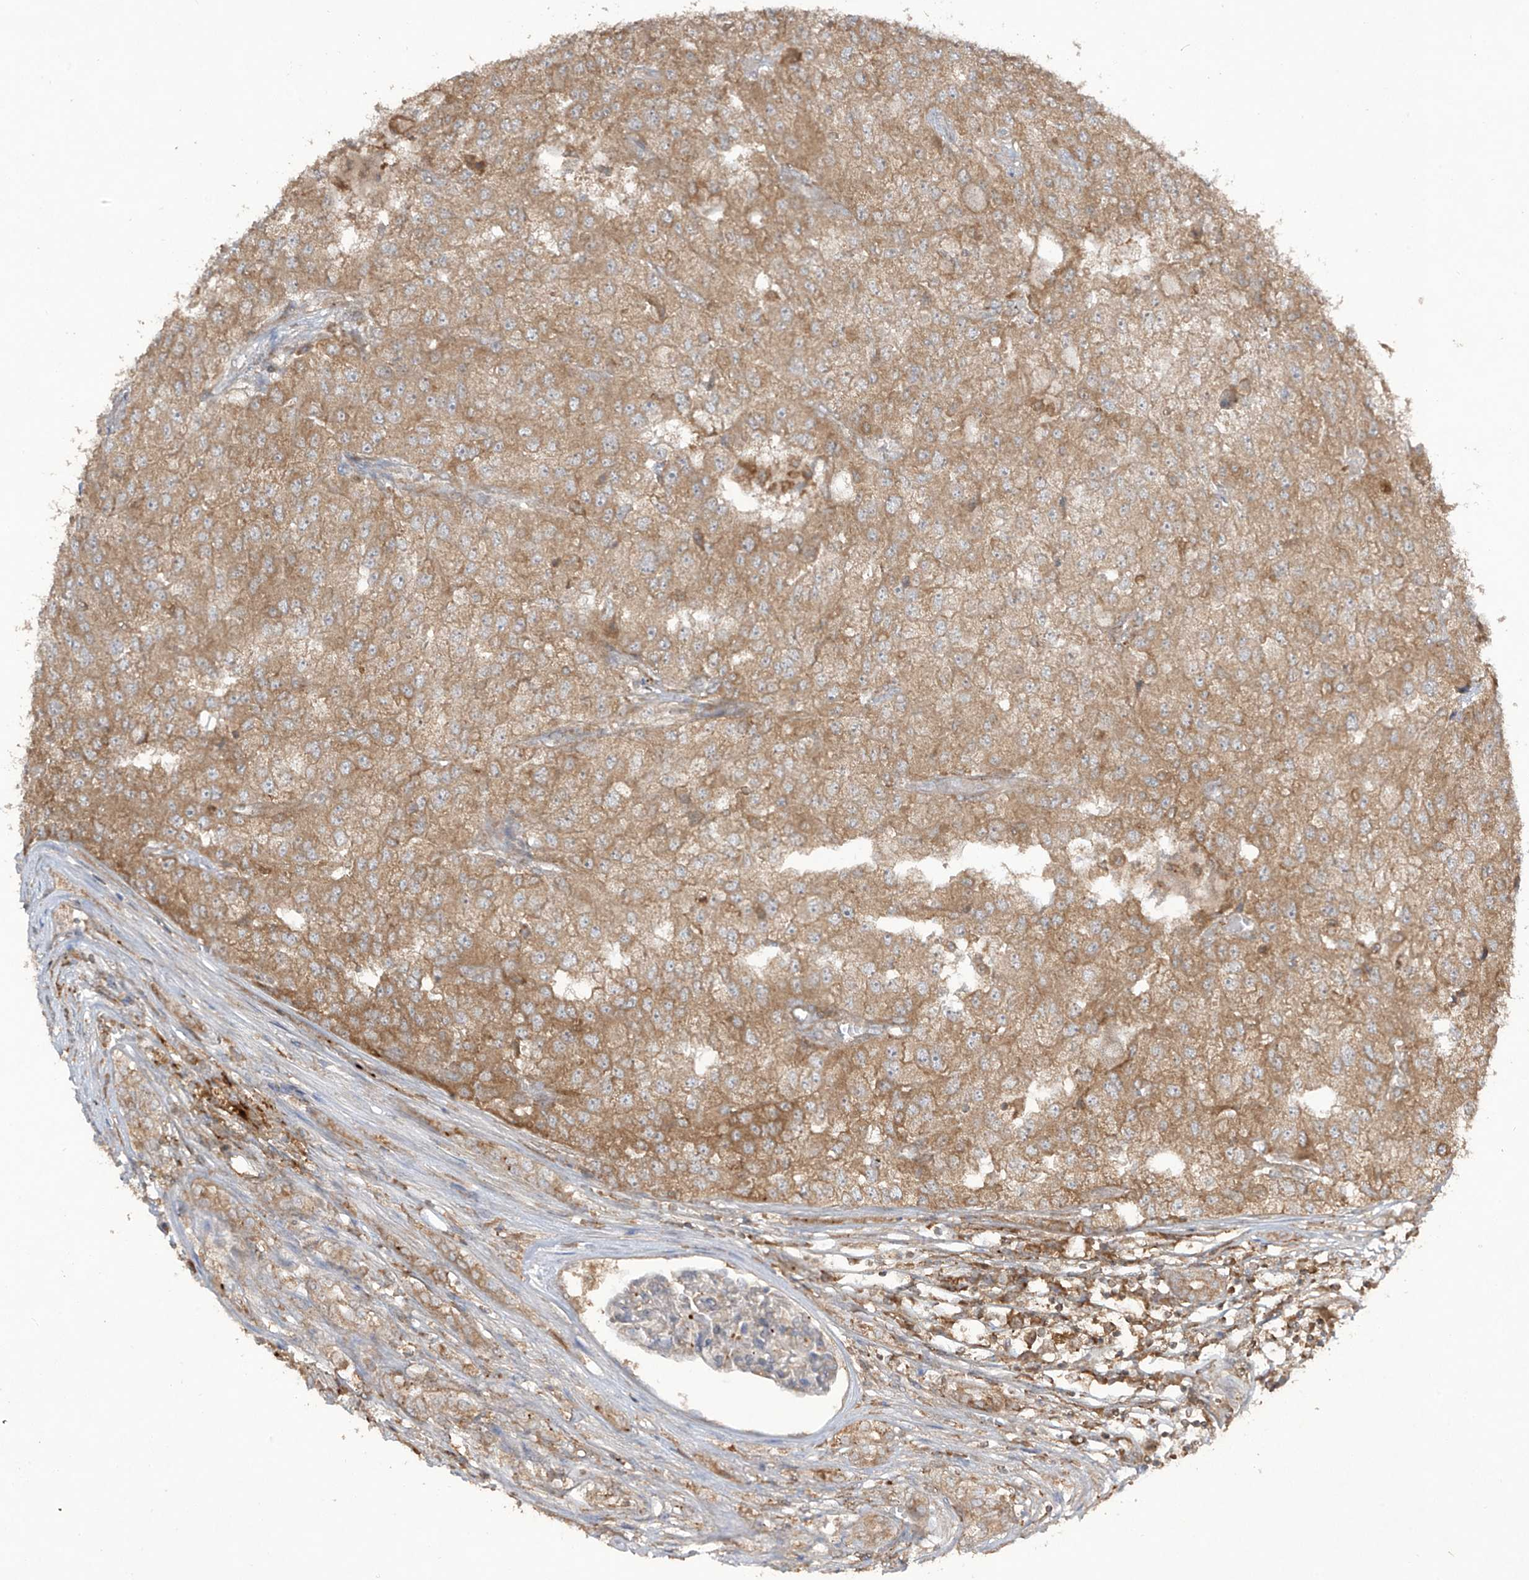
{"staining": {"intensity": "moderate", "quantity": ">75%", "location": "cytoplasmic/membranous"}, "tissue": "renal cancer", "cell_type": "Tumor cells", "image_type": "cancer", "snomed": [{"axis": "morphology", "description": "Adenocarcinoma, NOS"}, {"axis": "topography", "description": "Kidney"}], "caption": "DAB (3,3'-diaminobenzidine) immunohistochemical staining of human renal cancer (adenocarcinoma) exhibits moderate cytoplasmic/membranous protein expression in approximately >75% of tumor cells.", "gene": "LDAH", "patient": {"sex": "female", "age": 54}}